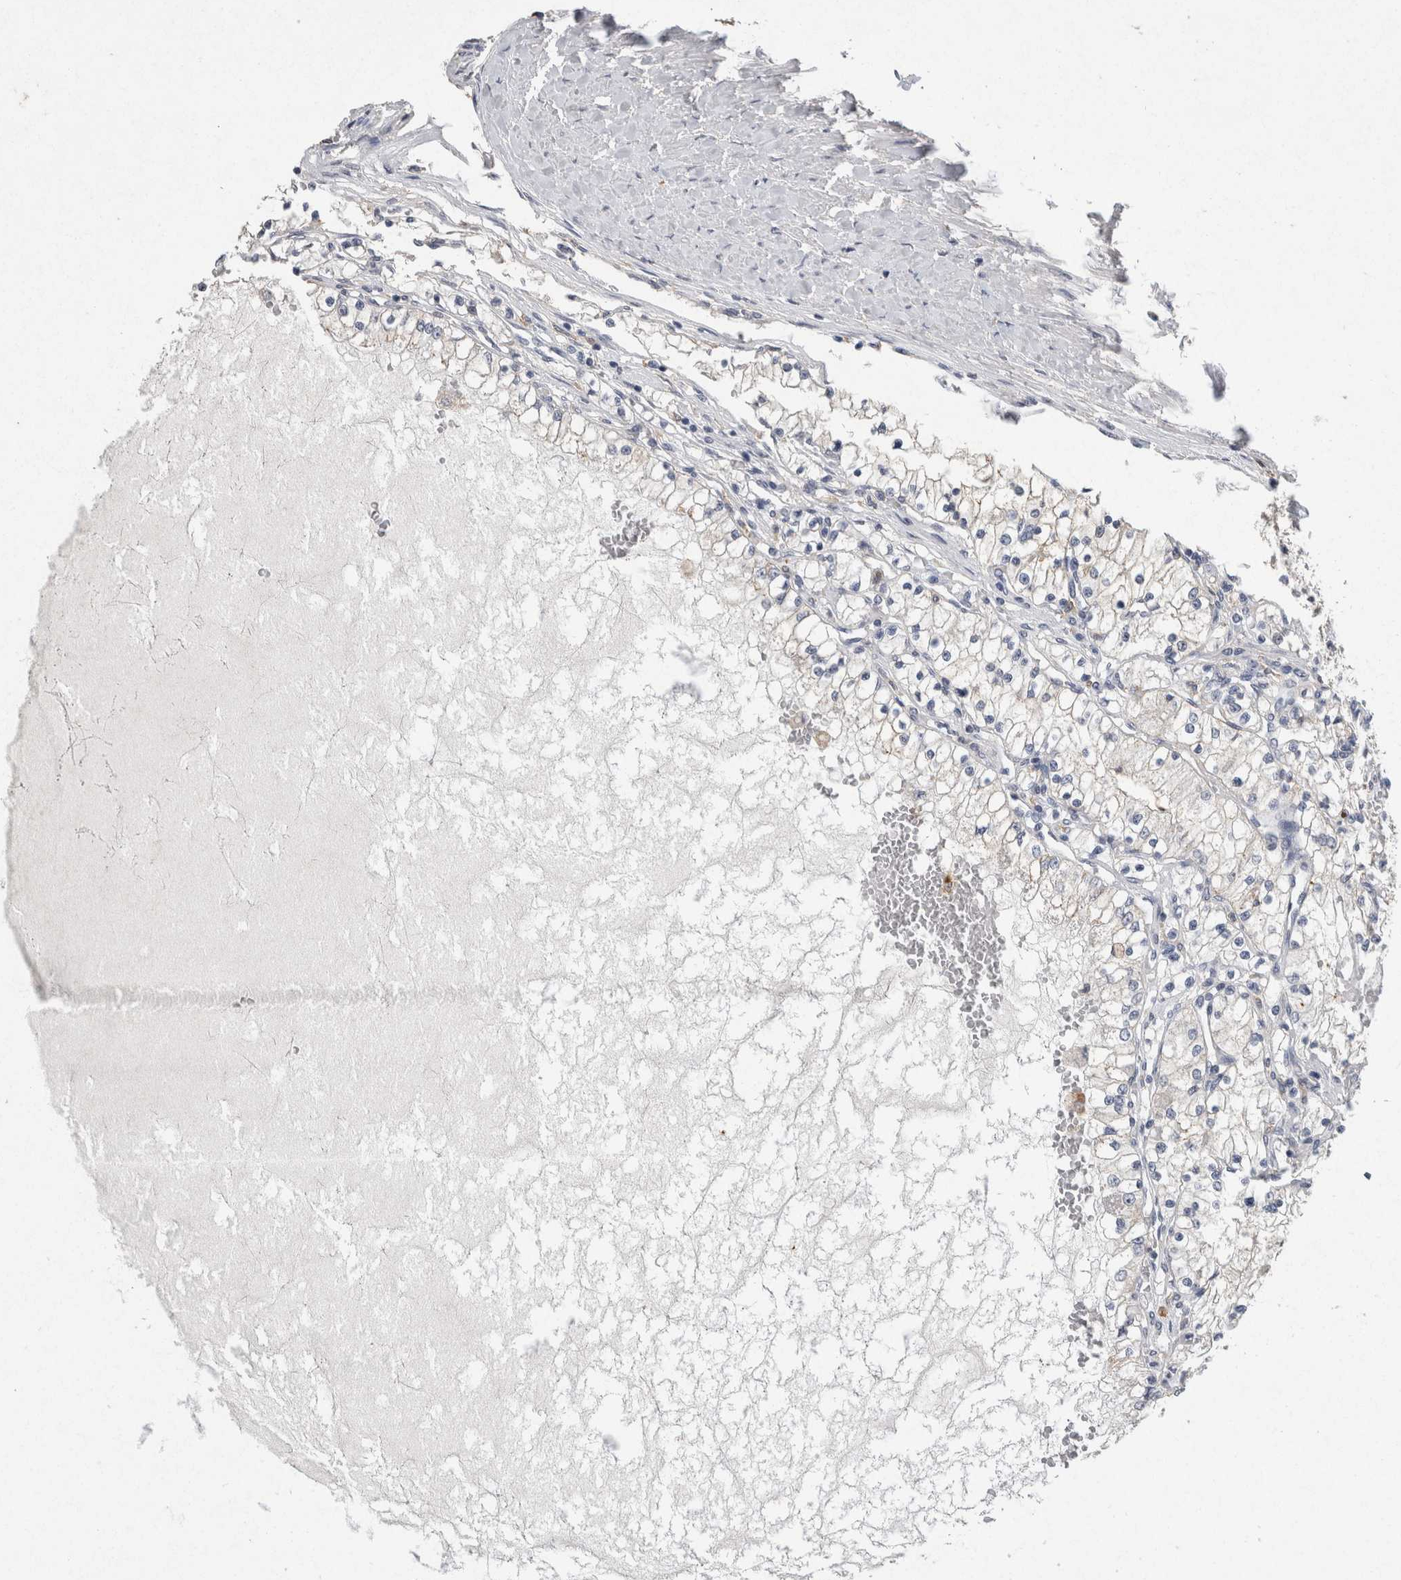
{"staining": {"intensity": "negative", "quantity": "none", "location": "none"}, "tissue": "renal cancer", "cell_type": "Tumor cells", "image_type": "cancer", "snomed": [{"axis": "morphology", "description": "Adenocarcinoma, NOS"}, {"axis": "topography", "description": "Kidney"}], "caption": "Tumor cells are negative for protein expression in human renal cancer.", "gene": "CNTFR", "patient": {"sex": "male", "age": 68}}